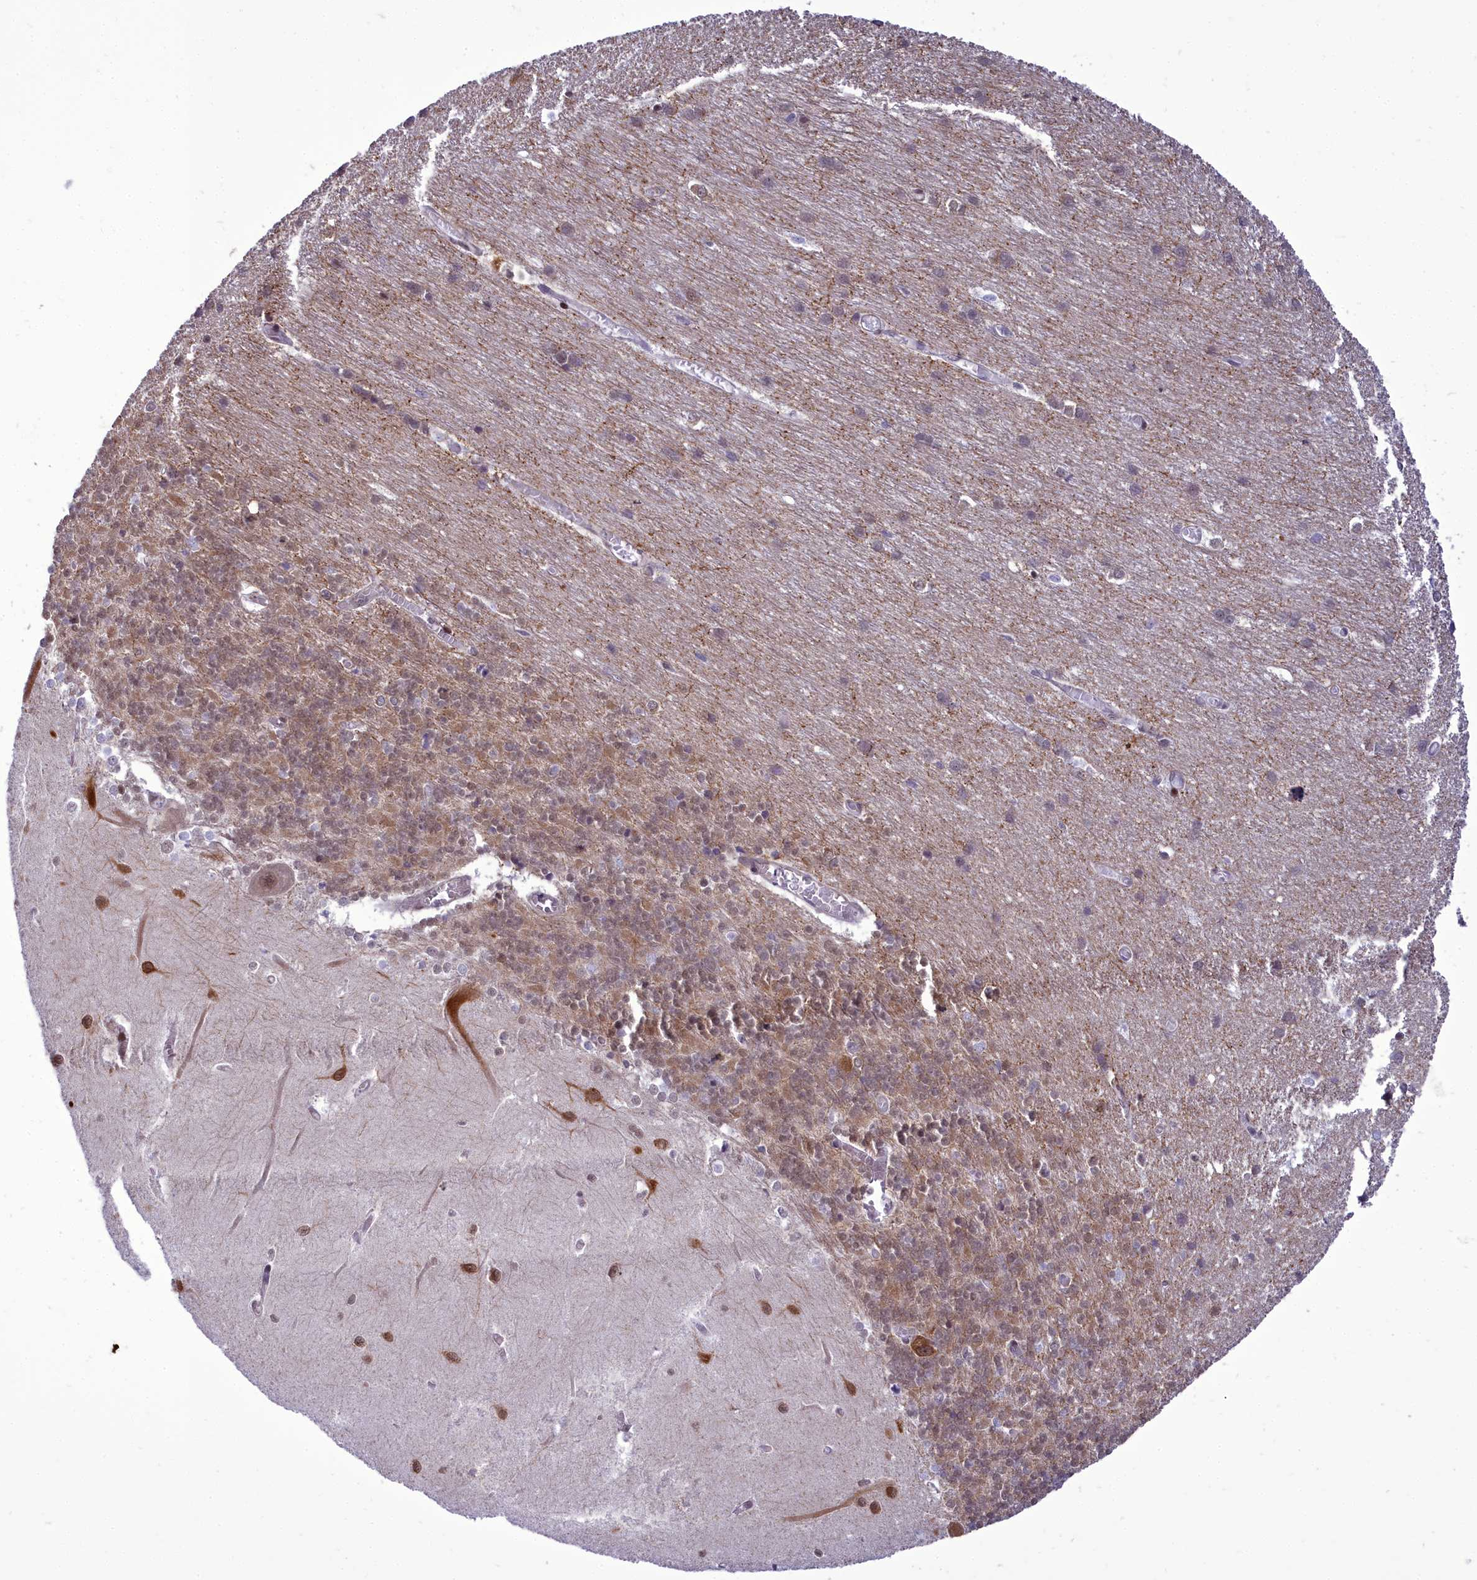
{"staining": {"intensity": "moderate", "quantity": "25%-75%", "location": "cytoplasmic/membranous,nuclear"}, "tissue": "cerebellum", "cell_type": "Cells in granular layer", "image_type": "normal", "snomed": [{"axis": "morphology", "description": "Normal tissue, NOS"}, {"axis": "topography", "description": "Cerebellum"}], "caption": "Immunohistochemical staining of unremarkable human cerebellum exhibits medium levels of moderate cytoplasmic/membranous,nuclear positivity in approximately 25%-75% of cells in granular layer. The protein of interest is shown in brown color, while the nuclei are stained blue.", "gene": "CEACAM19", "patient": {"sex": "male", "age": 37}}